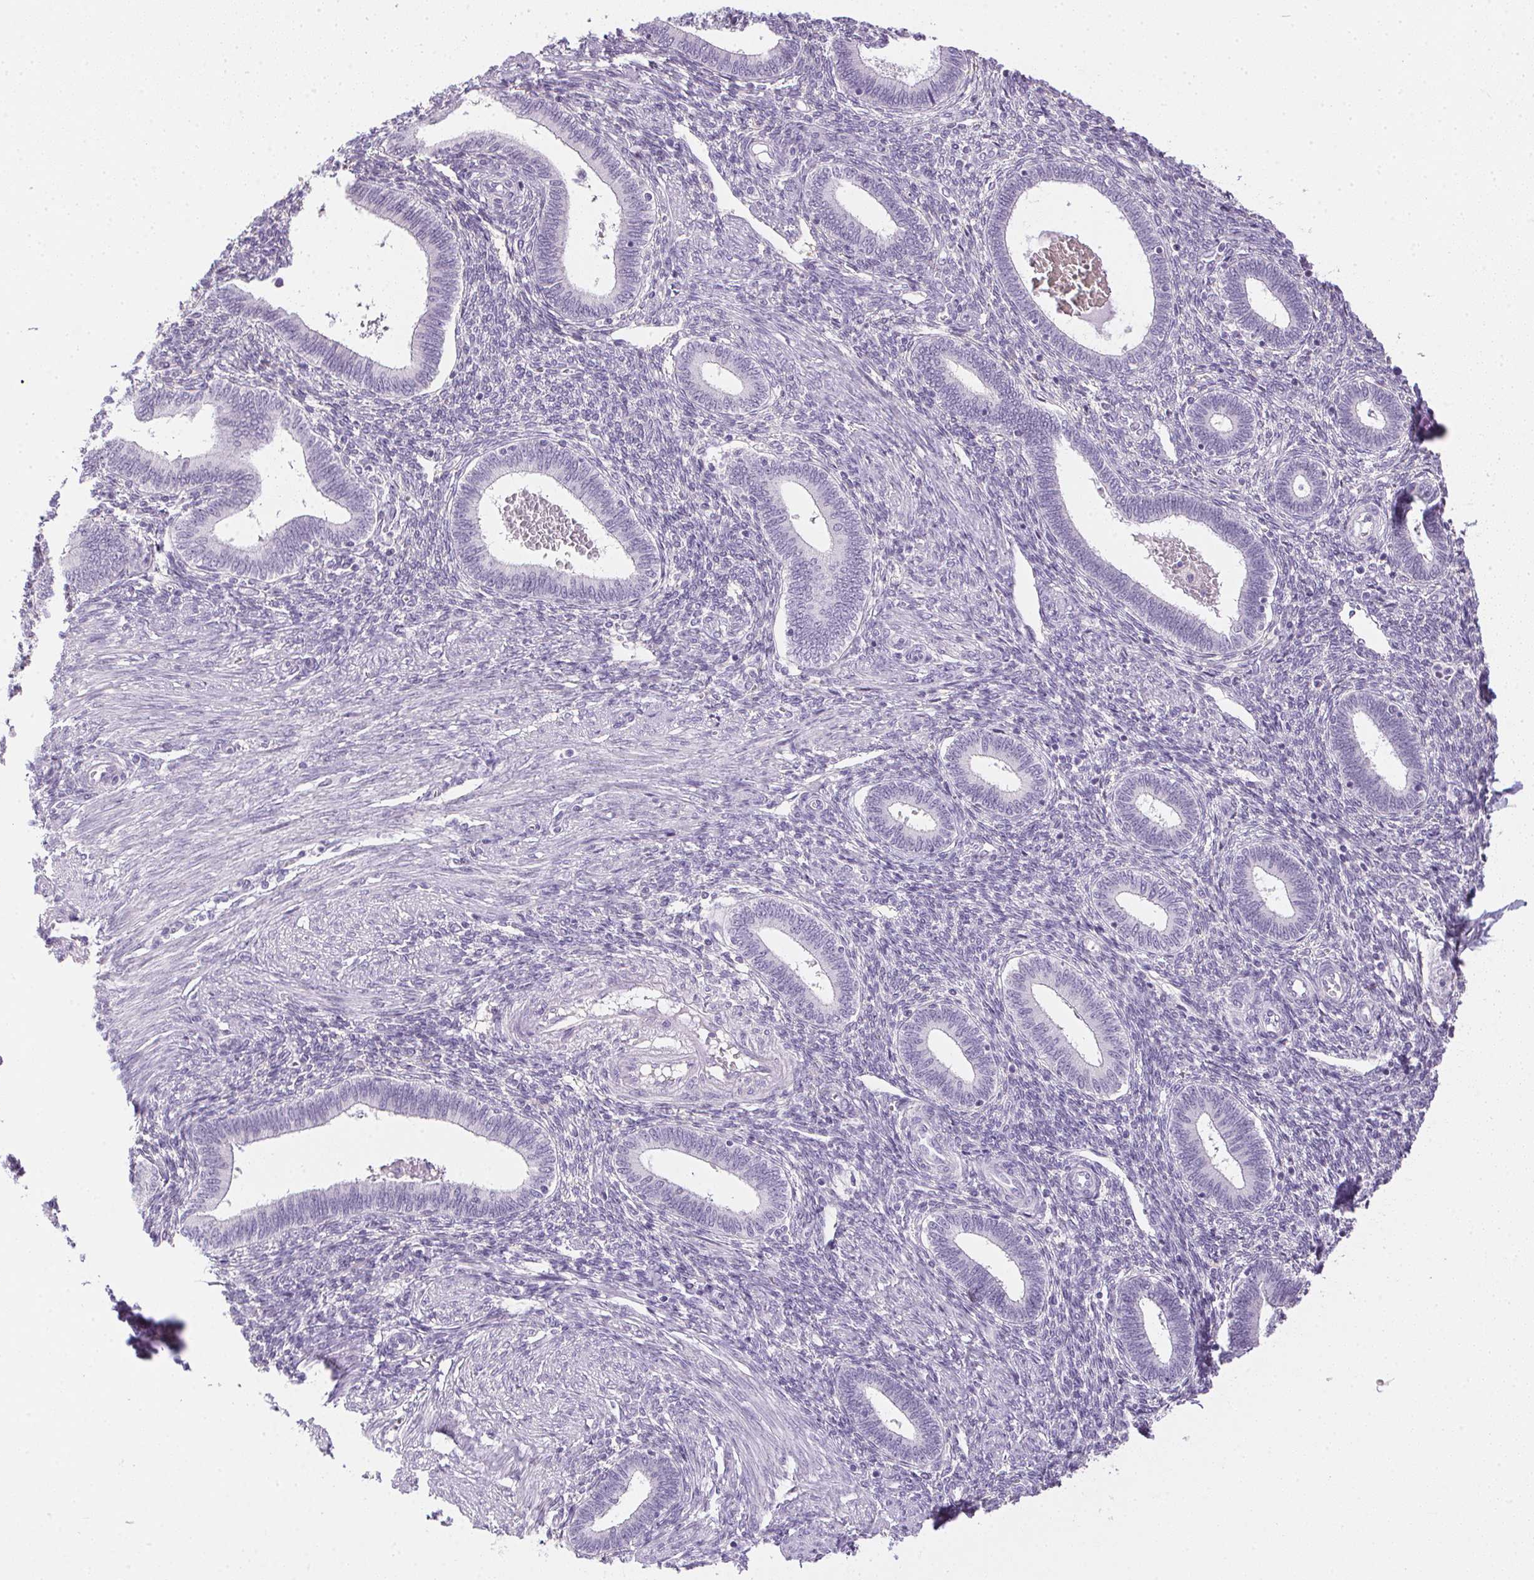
{"staining": {"intensity": "negative", "quantity": "none", "location": "none"}, "tissue": "endometrium", "cell_type": "Cells in endometrial stroma", "image_type": "normal", "snomed": [{"axis": "morphology", "description": "Normal tissue, NOS"}, {"axis": "topography", "description": "Endometrium"}], "caption": "DAB (3,3'-diaminobenzidine) immunohistochemical staining of normal endometrium demonstrates no significant expression in cells in endometrial stroma.", "gene": "PRL", "patient": {"sex": "female", "age": 42}}